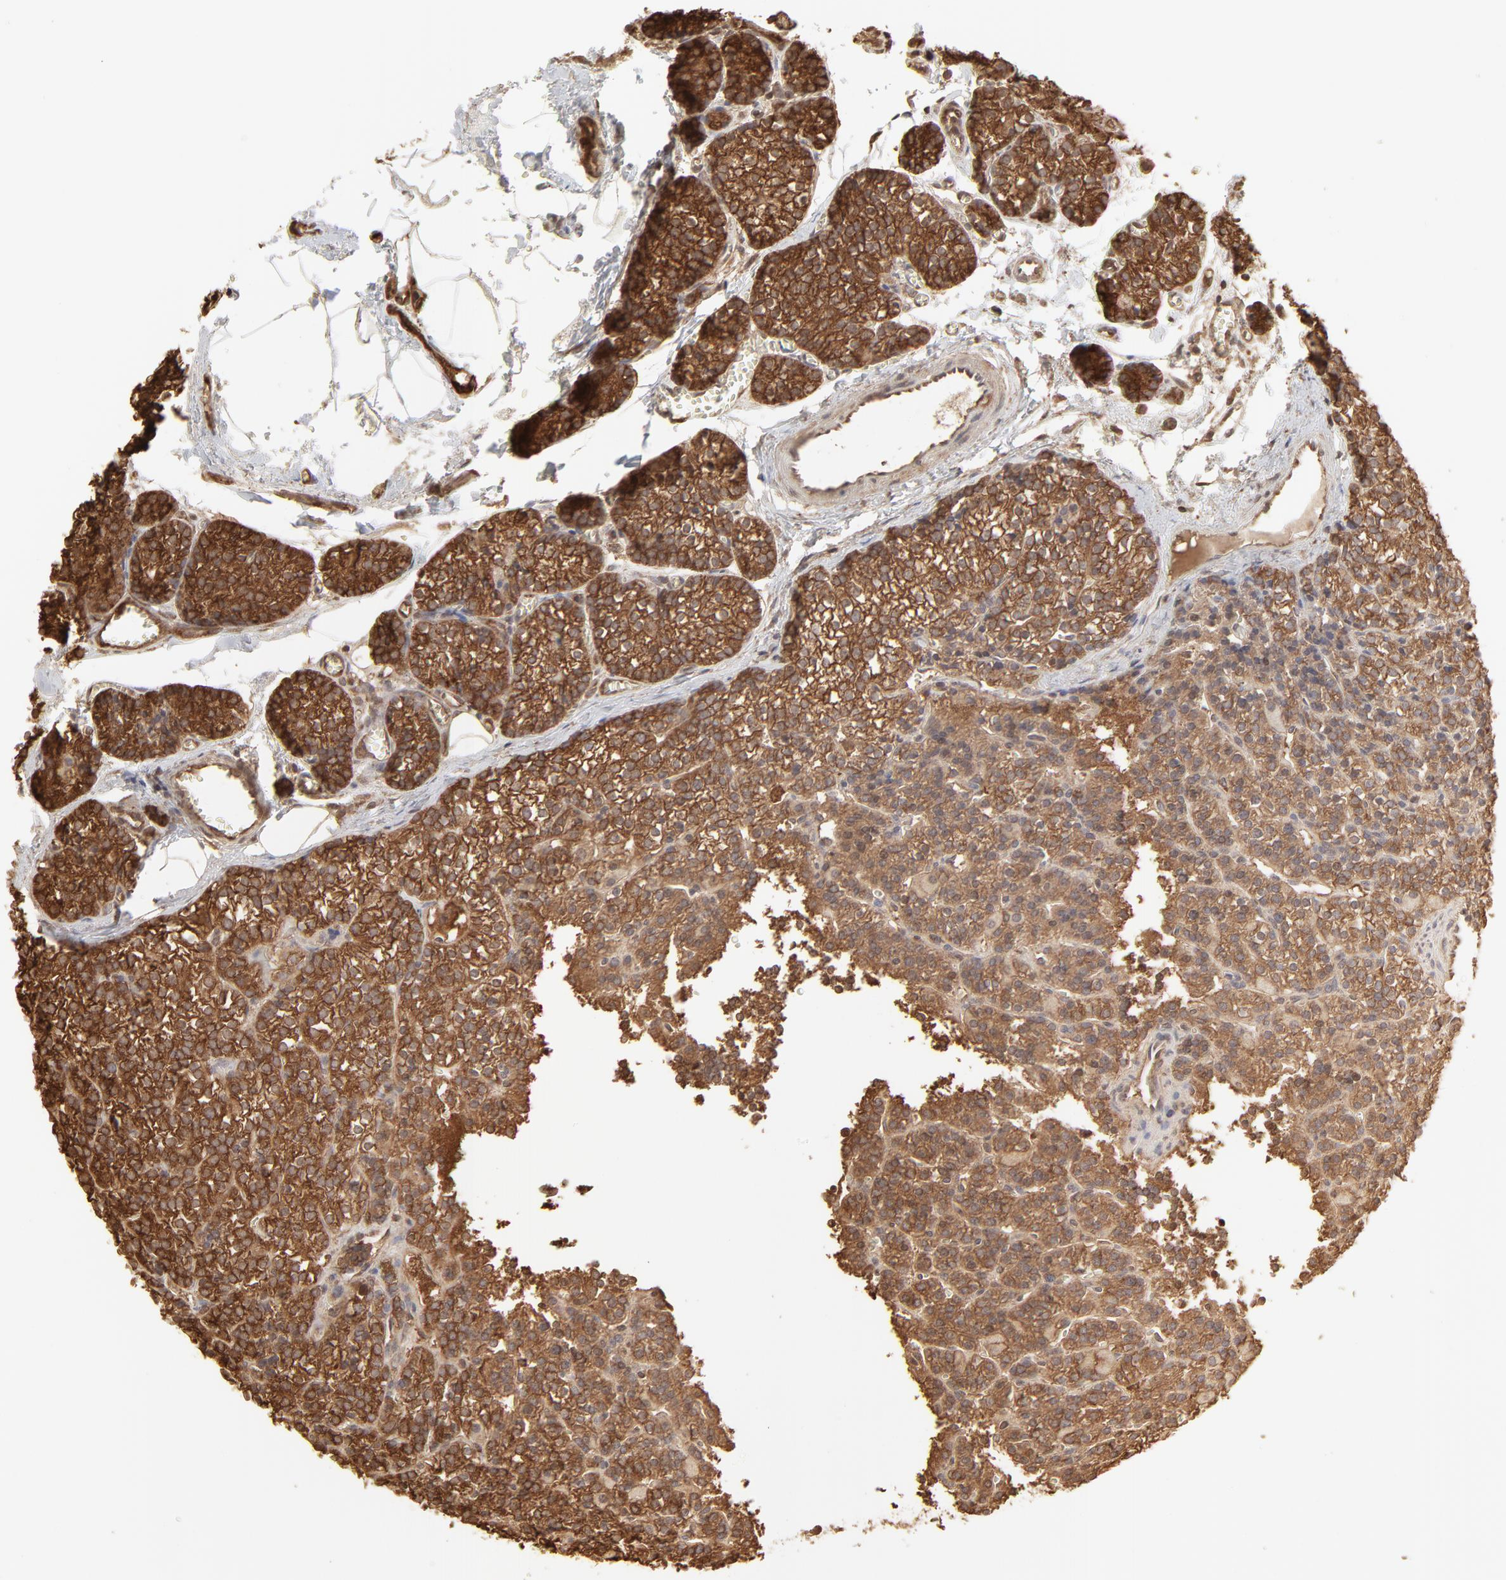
{"staining": {"intensity": "moderate", "quantity": ">75%", "location": "cytoplasmic/membranous,nuclear"}, "tissue": "parathyroid gland", "cell_type": "Glandular cells", "image_type": "normal", "snomed": [{"axis": "morphology", "description": "Normal tissue, NOS"}, {"axis": "topography", "description": "Parathyroid gland"}], "caption": "Parathyroid gland stained with DAB (3,3'-diaminobenzidine) immunohistochemistry exhibits medium levels of moderate cytoplasmic/membranous,nuclear expression in about >75% of glandular cells.", "gene": "PPP2CA", "patient": {"sex": "female", "age": 50}}